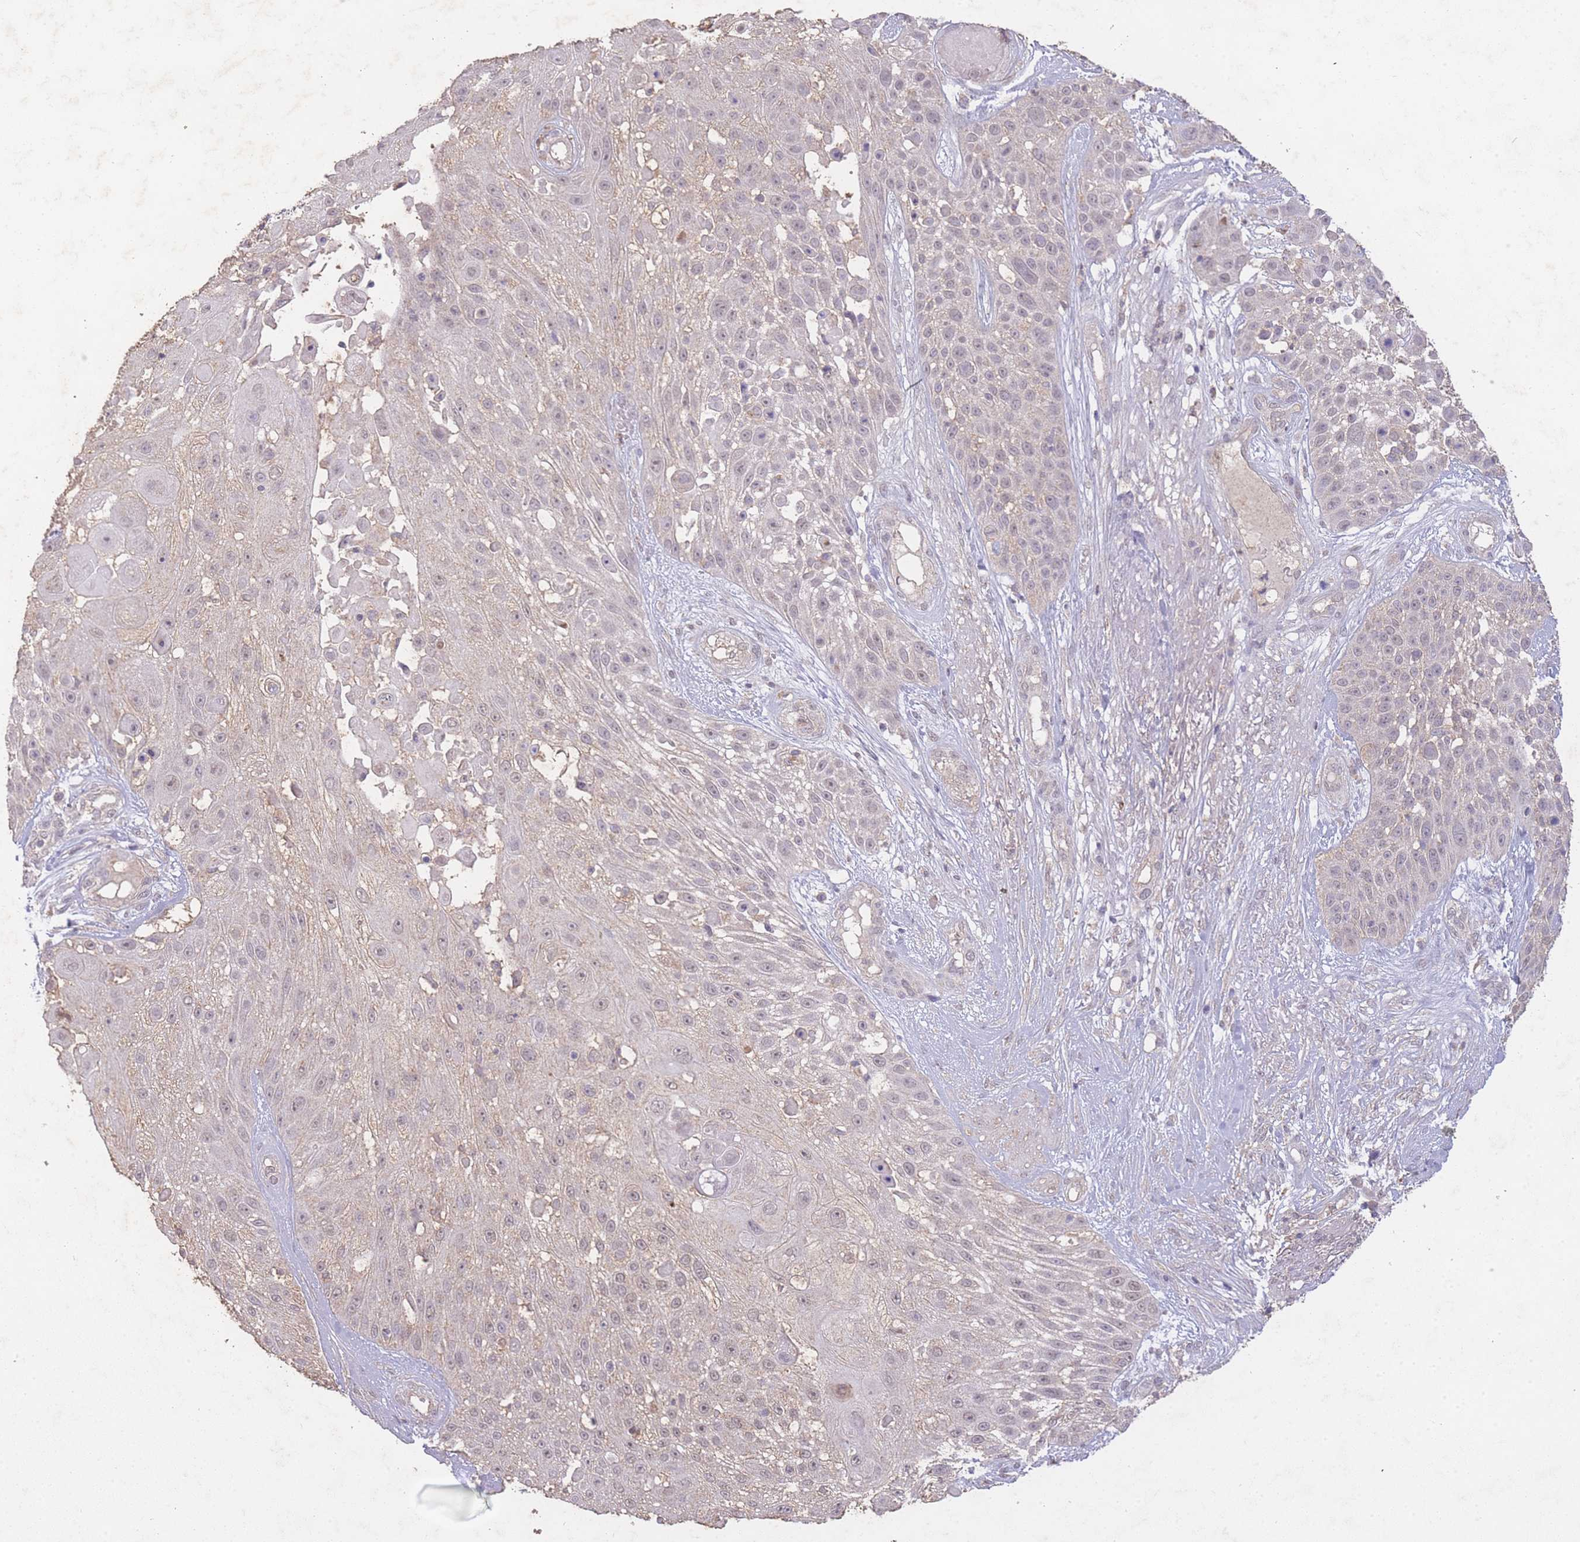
{"staining": {"intensity": "weak", "quantity": "<25%", "location": "nuclear"}, "tissue": "skin cancer", "cell_type": "Tumor cells", "image_type": "cancer", "snomed": [{"axis": "morphology", "description": "Squamous cell carcinoma, NOS"}, {"axis": "topography", "description": "Skin"}], "caption": "Skin cancer was stained to show a protein in brown. There is no significant positivity in tumor cells.", "gene": "RNF144B", "patient": {"sex": "female", "age": 86}}